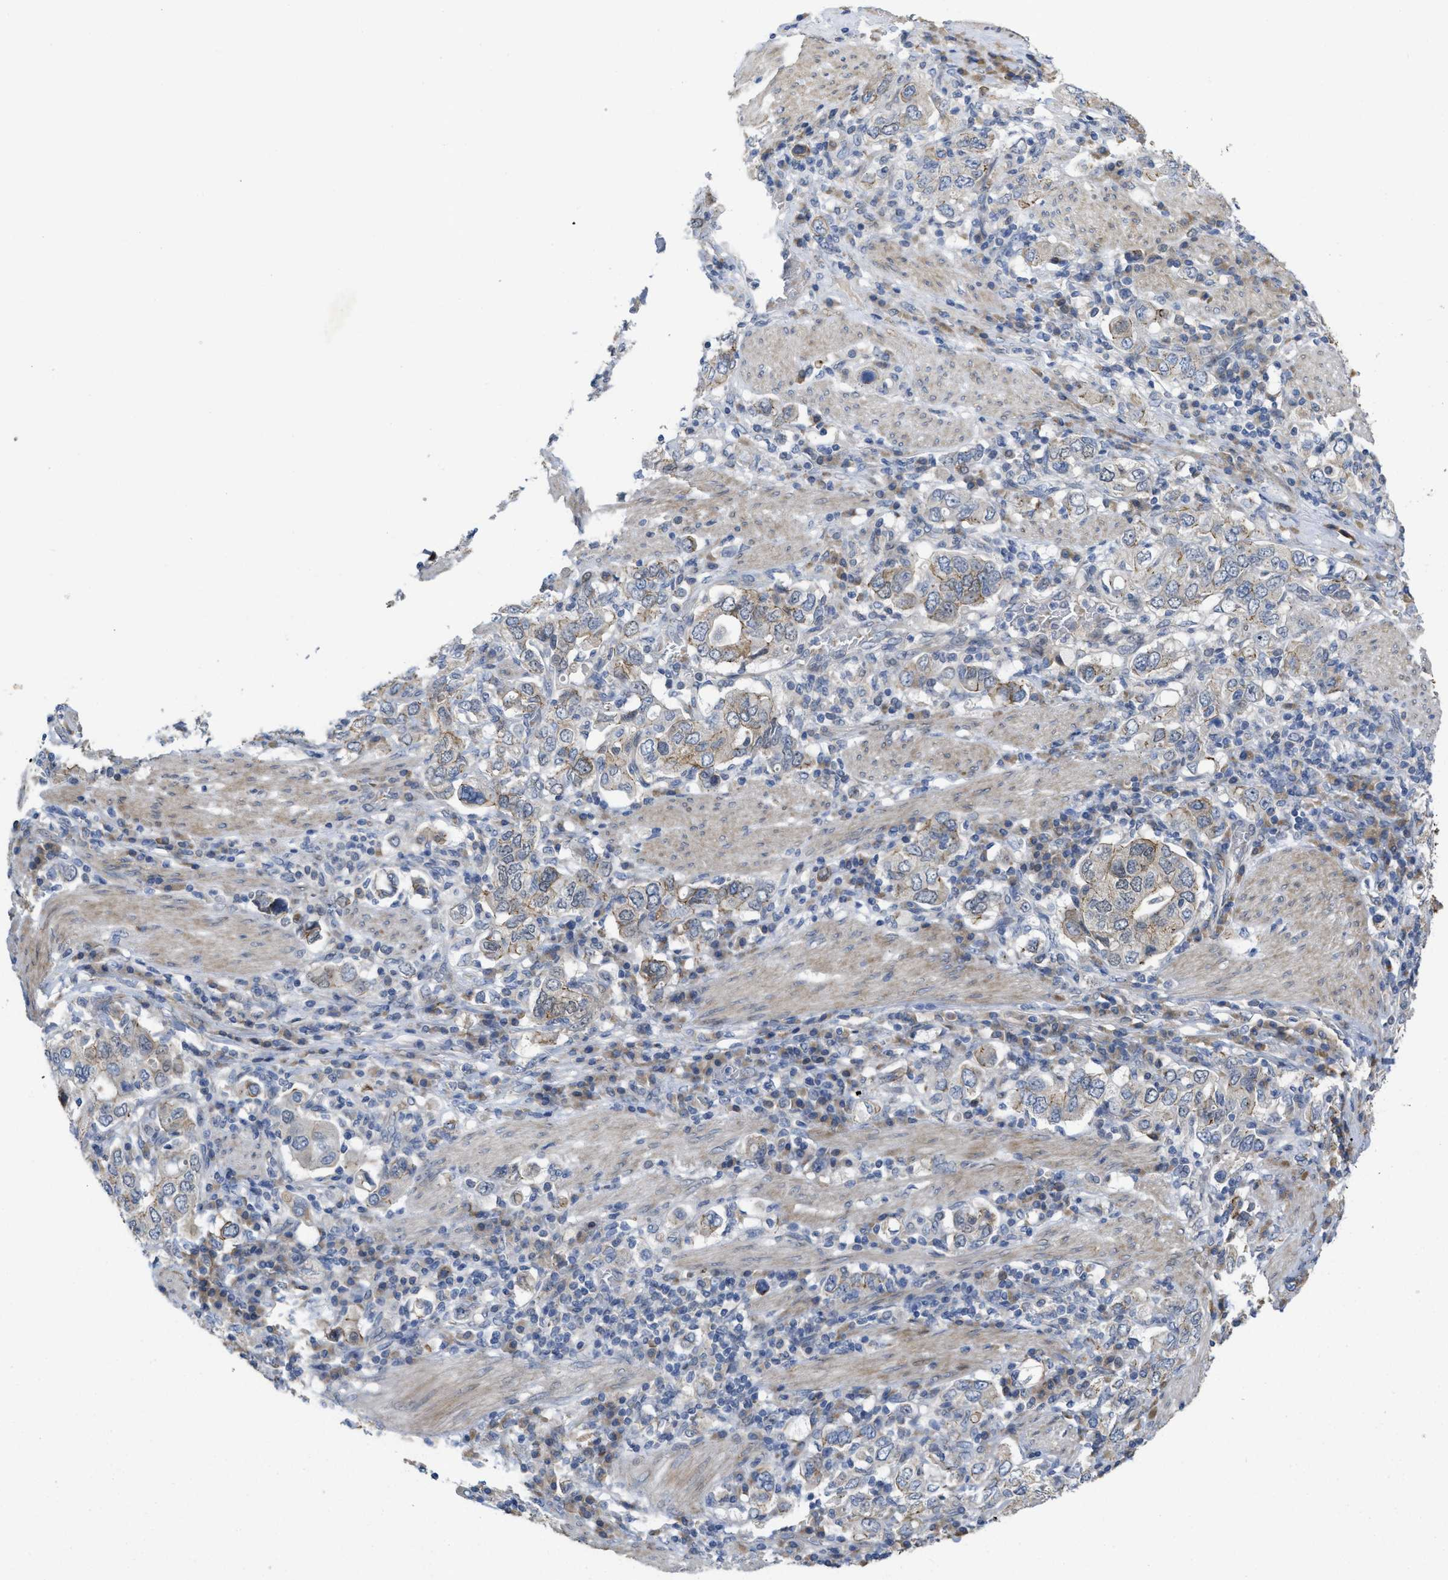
{"staining": {"intensity": "weak", "quantity": "<25%", "location": "cytoplasmic/membranous"}, "tissue": "stomach cancer", "cell_type": "Tumor cells", "image_type": "cancer", "snomed": [{"axis": "morphology", "description": "Adenocarcinoma, NOS"}, {"axis": "topography", "description": "Stomach, upper"}], "caption": "DAB (3,3'-diaminobenzidine) immunohistochemical staining of human stomach cancer (adenocarcinoma) demonstrates no significant positivity in tumor cells.", "gene": "CDPF1", "patient": {"sex": "male", "age": 62}}